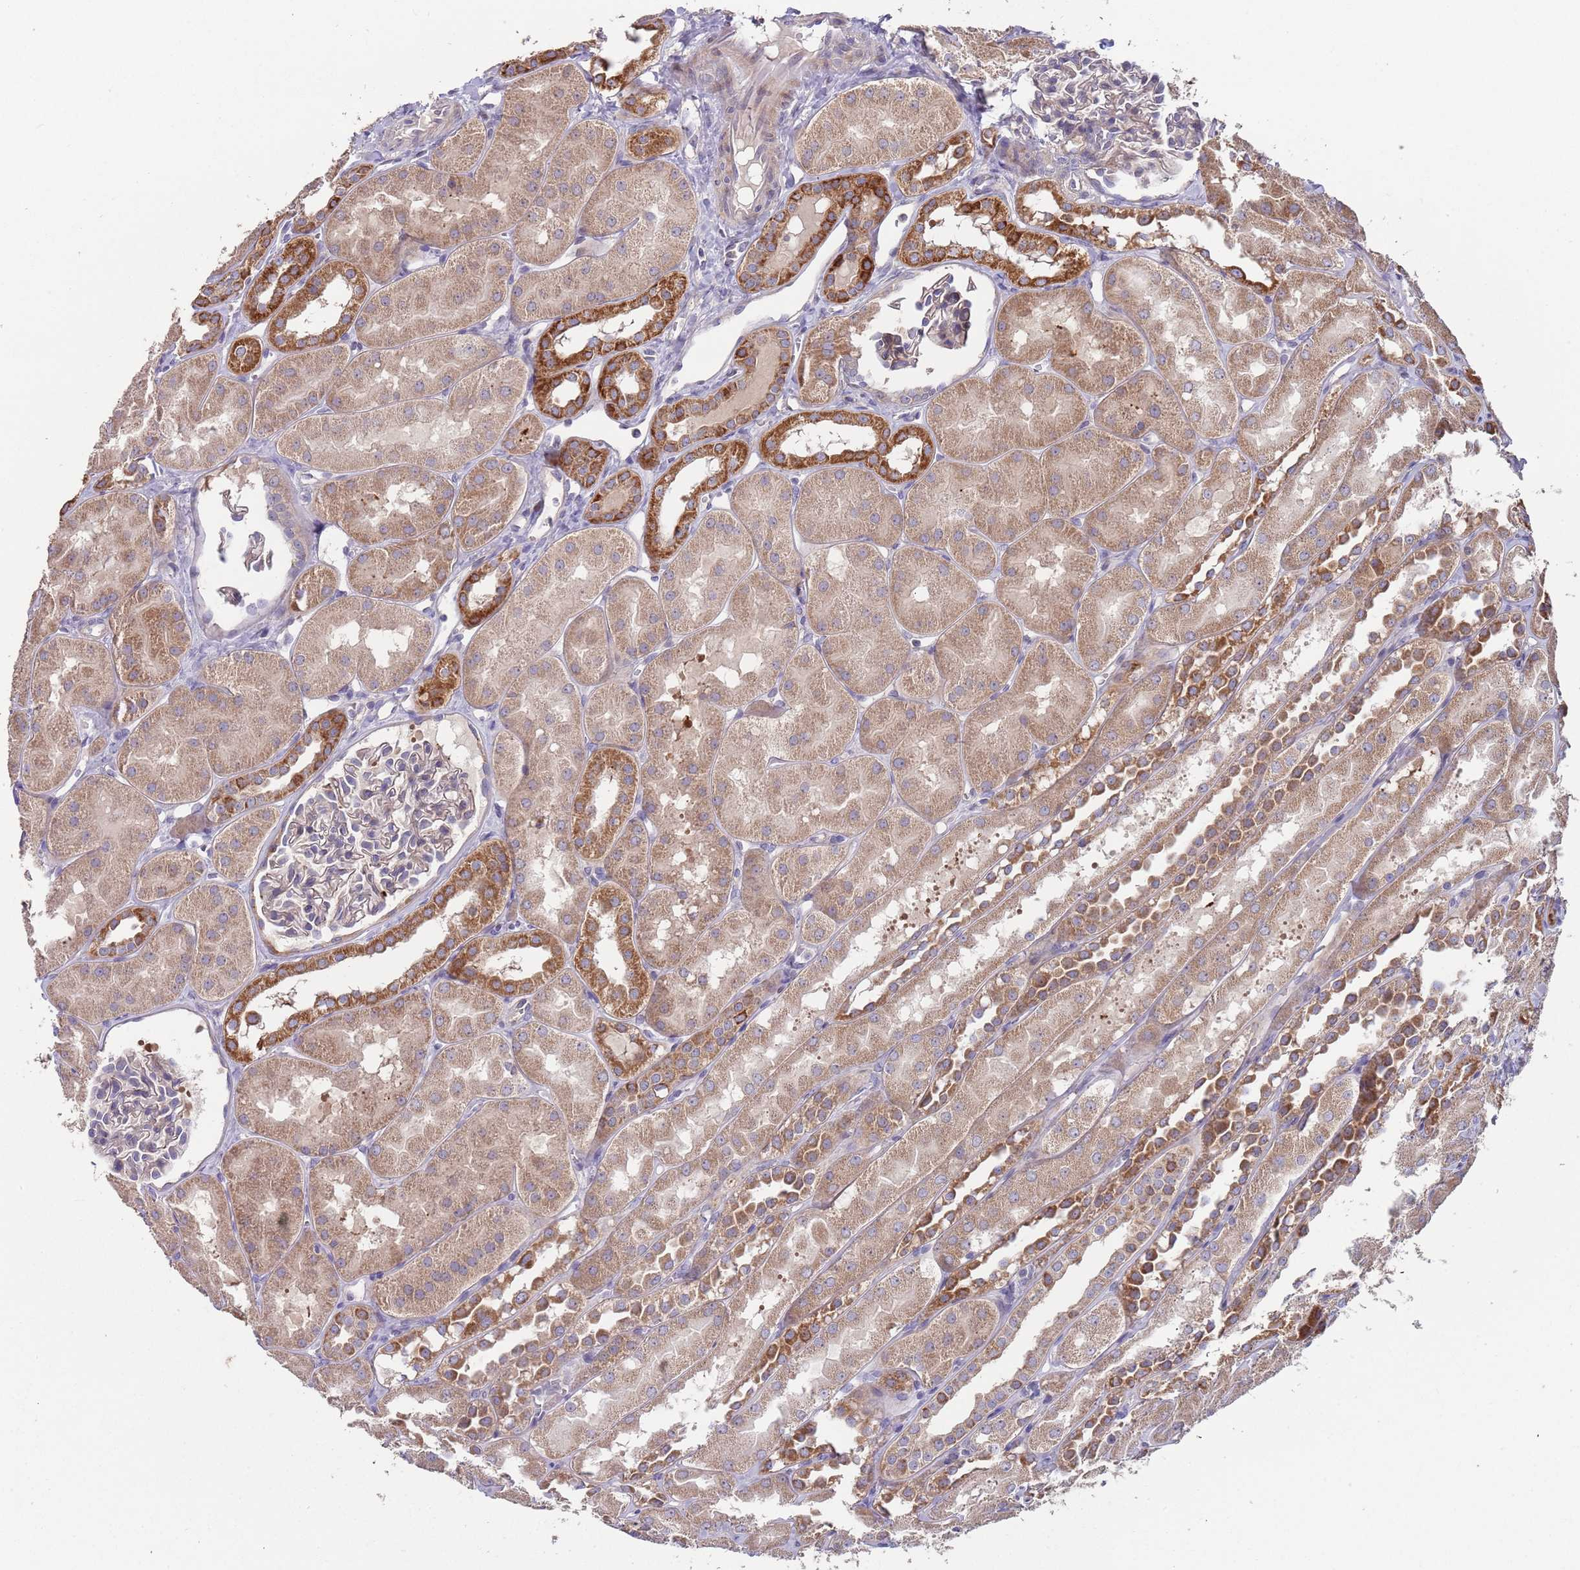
{"staining": {"intensity": "weak", "quantity": "<25%", "location": "cytoplasmic/membranous"}, "tissue": "kidney", "cell_type": "Cells in glomeruli", "image_type": "normal", "snomed": [{"axis": "morphology", "description": "Normal tissue, NOS"}, {"axis": "topography", "description": "Kidney"}, {"axis": "topography", "description": "Urinary bladder"}], "caption": "The image reveals no staining of cells in glomeruli in benign kidney.", "gene": "ABCC10", "patient": {"sex": "male", "age": 16}}